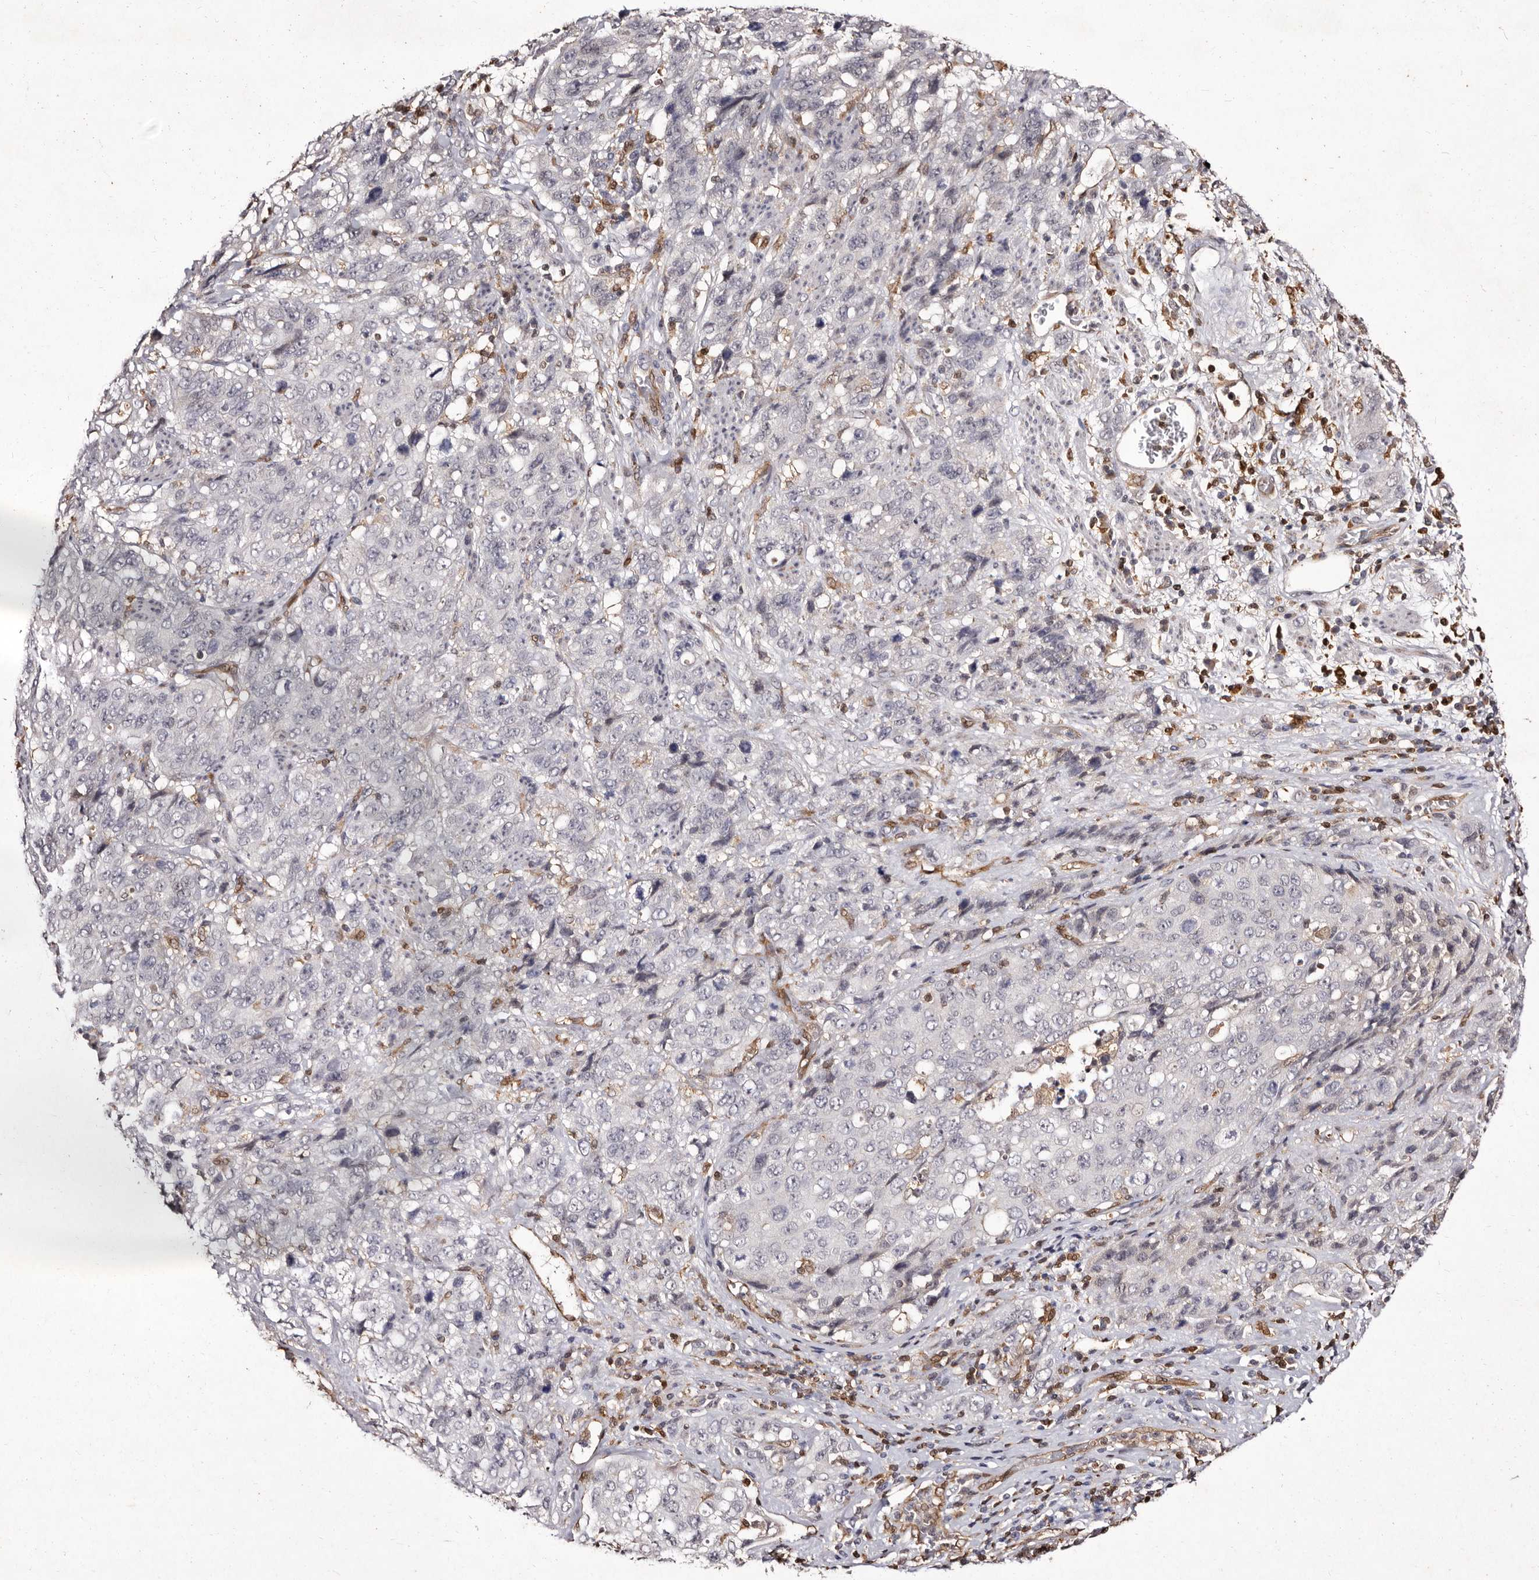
{"staining": {"intensity": "negative", "quantity": "none", "location": "none"}, "tissue": "stomach cancer", "cell_type": "Tumor cells", "image_type": "cancer", "snomed": [{"axis": "morphology", "description": "Adenocarcinoma, NOS"}, {"axis": "topography", "description": "Stomach"}], "caption": "High magnification brightfield microscopy of stomach cancer stained with DAB (brown) and counterstained with hematoxylin (blue): tumor cells show no significant expression.", "gene": "GIMAP4", "patient": {"sex": "male", "age": 48}}